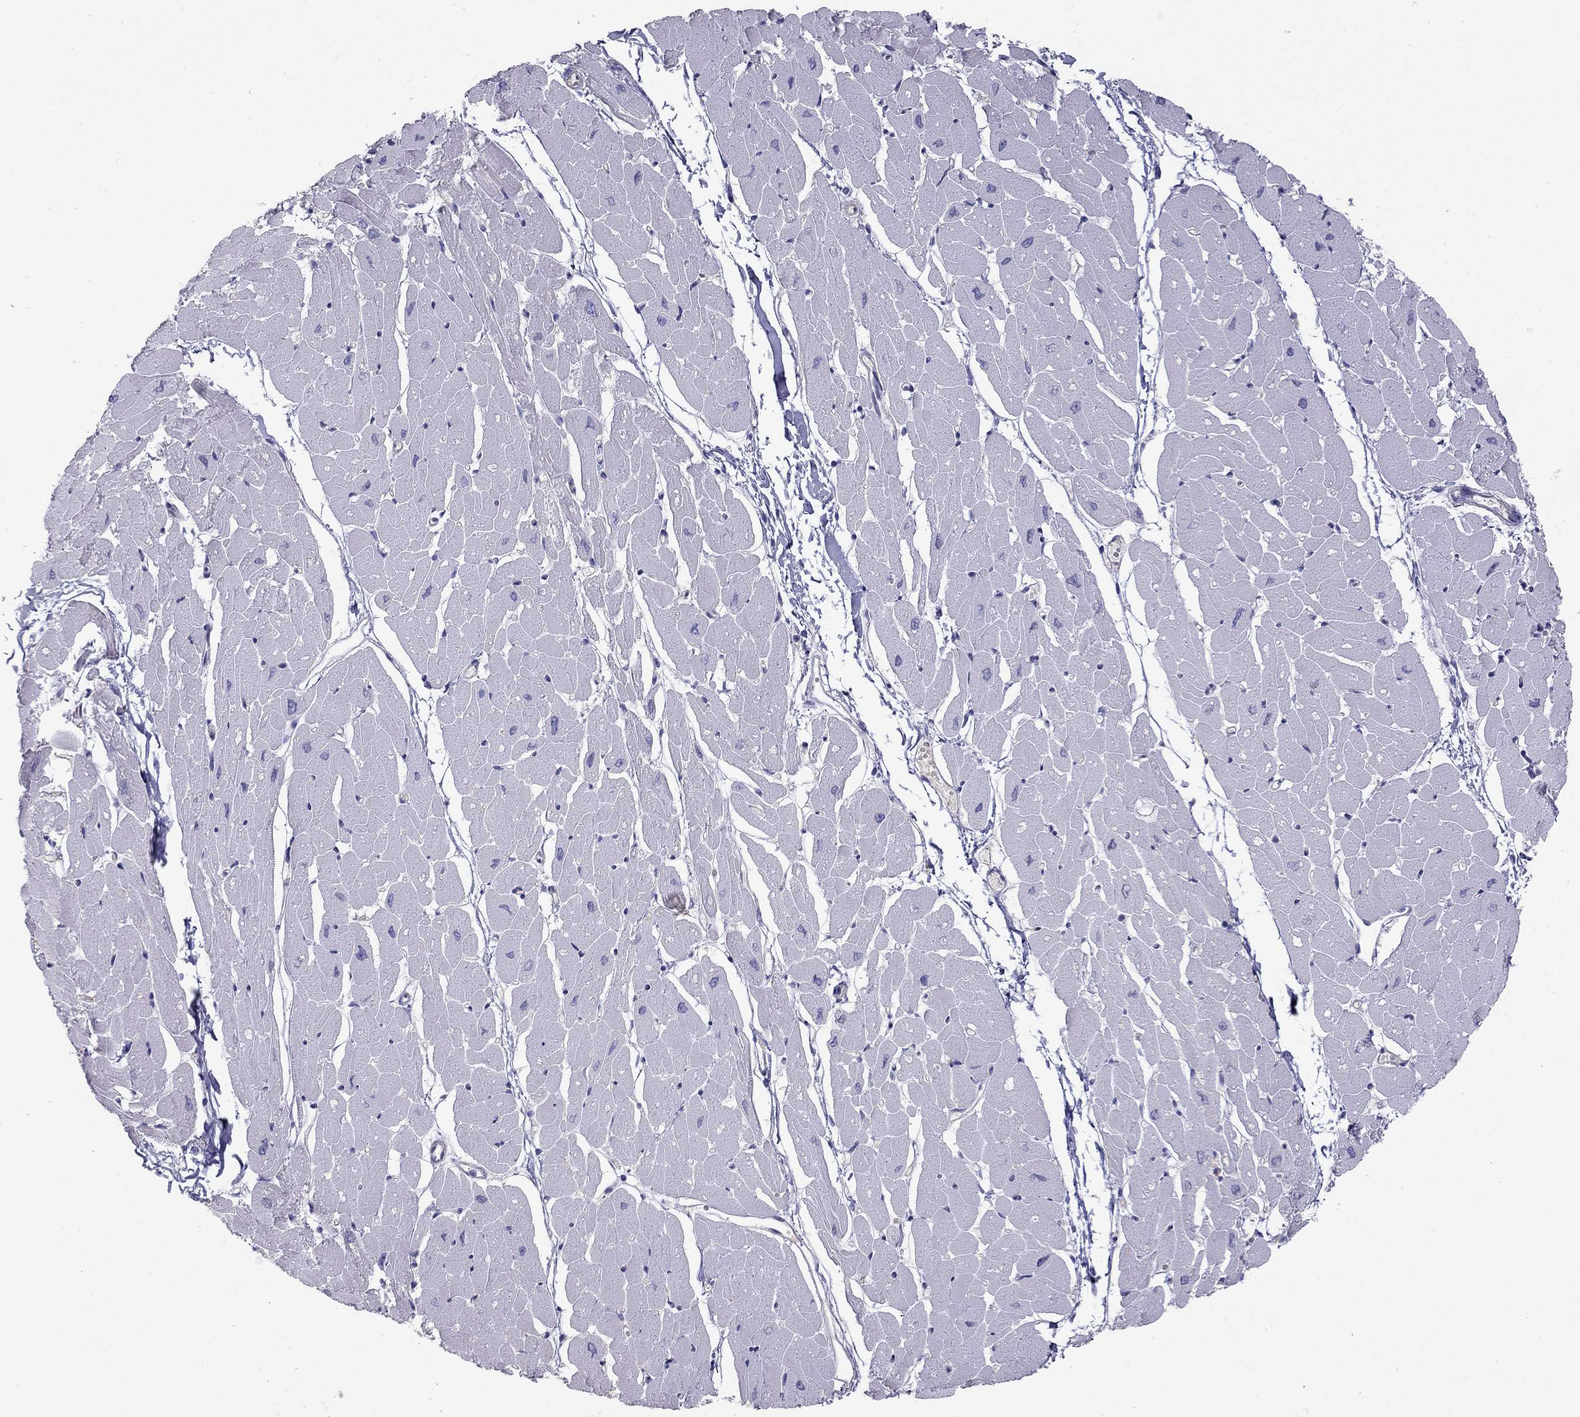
{"staining": {"intensity": "negative", "quantity": "none", "location": "none"}, "tissue": "heart muscle", "cell_type": "Cardiomyocytes", "image_type": "normal", "snomed": [{"axis": "morphology", "description": "Normal tissue, NOS"}, {"axis": "topography", "description": "Heart"}], "caption": "Photomicrograph shows no protein expression in cardiomyocytes of benign heart muscle. The staining is performed using DAB brown chromogen with nuclei counter-stained in using hematoxylin.", "gene": "TDRD6", "patient": {"sex": "male", "age": 57}}